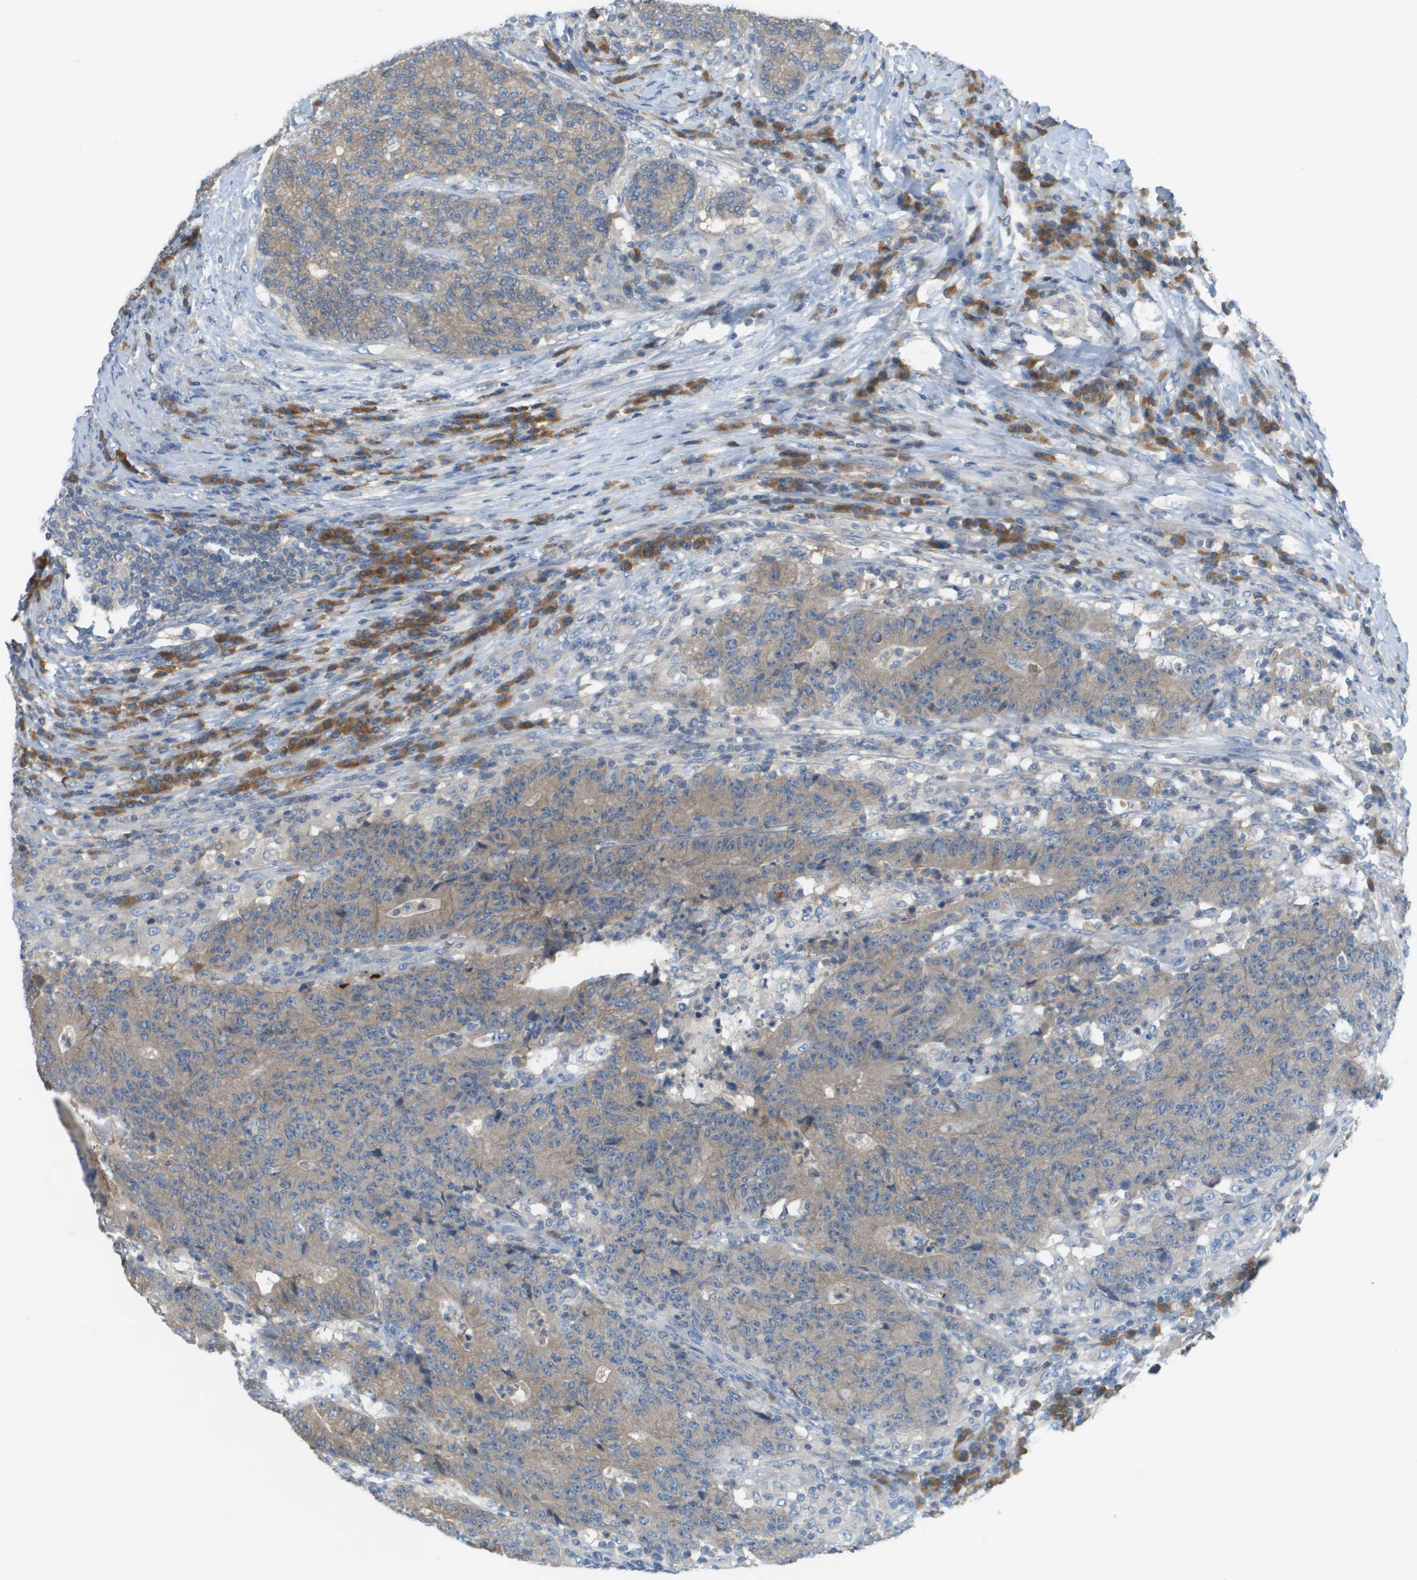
{"staining": {"intensity": "weak", "quantity": "25%-75%", "location": "cytoplasmic/membranous"}, "tissue": "colorectal cancer", "cell_type": "Tumor cells", "image_type": "cancer", "snomed": [{"axis": "morphology", "description": "Normal tissue, NOS"}, {"axis": "morphology", "description": "Adenocarcinoma, NOS"}, {"axis": "topography", "description": "Colon"}], "caption": "Immunohistochemical staining of human adenocarcinoma (colorectal) shows low levels of weak cytoplasmic/membranous protein positivity in about 25%-75% of tumor cells. (Brightfield microscopy of DAB IHC at high magnification).", "gene": "UBA5", "patient": {"sex": "female", "age": 75}}